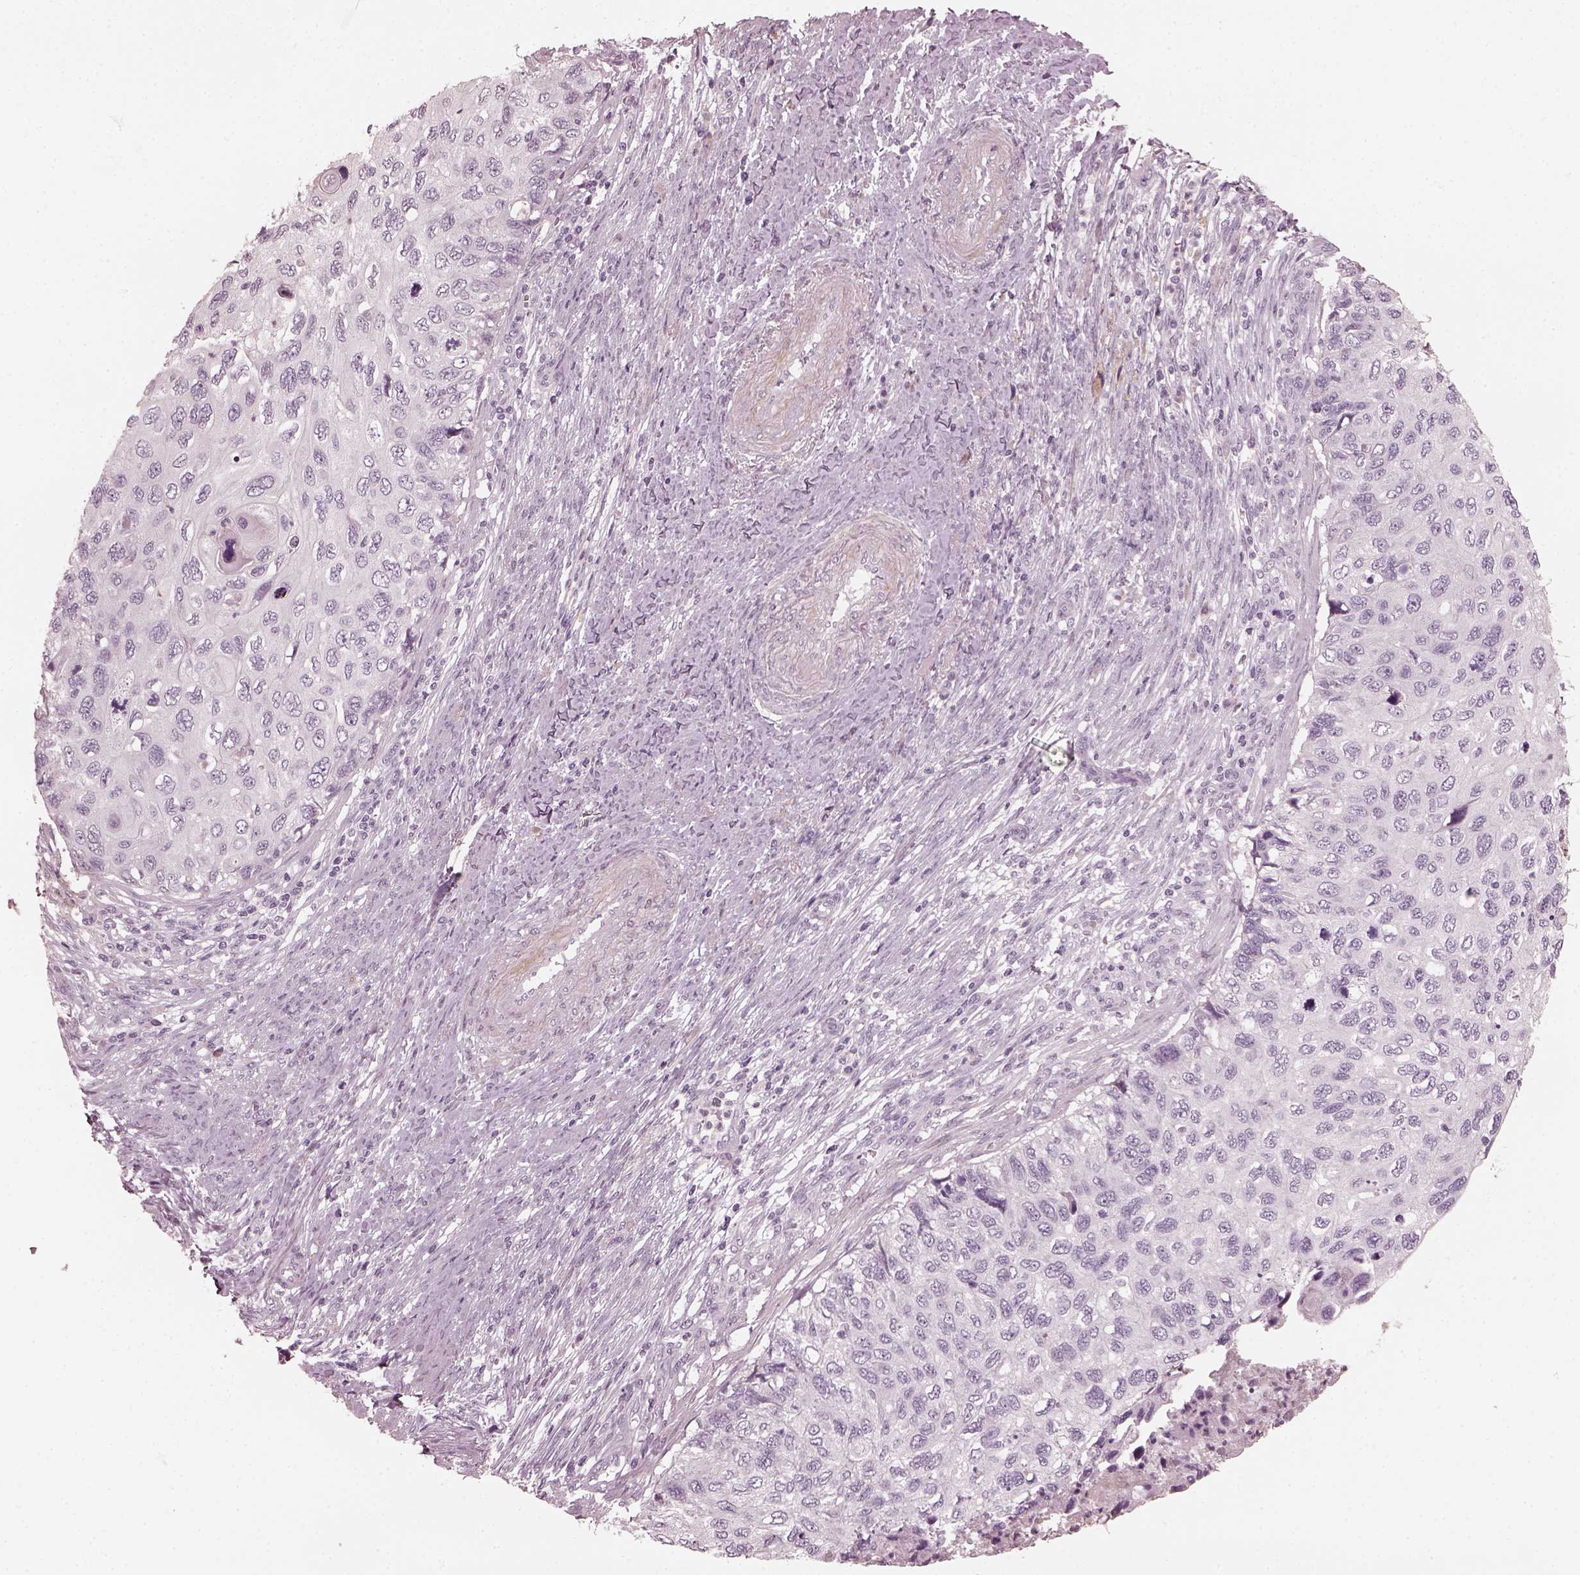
{"staining": {"intensity": "negative", "quantity": "none", "location": "none"}, "tissue": "cervical cancer", "cell_type": "Tumor cells", "image_type": "cancer", "snomed": [{"axis": "morphology", "description": "Squamous cell carcinoma, NOS"}, {"axis": "topography", "description": "Cervix"}], "caption": "DAB immunohistochemical staining of cervical squamous cell carcinoma exhibits no significant positivity in tumor cells.", "gene": "OPTC", "patient": {"sex": "female", "age": 70}}